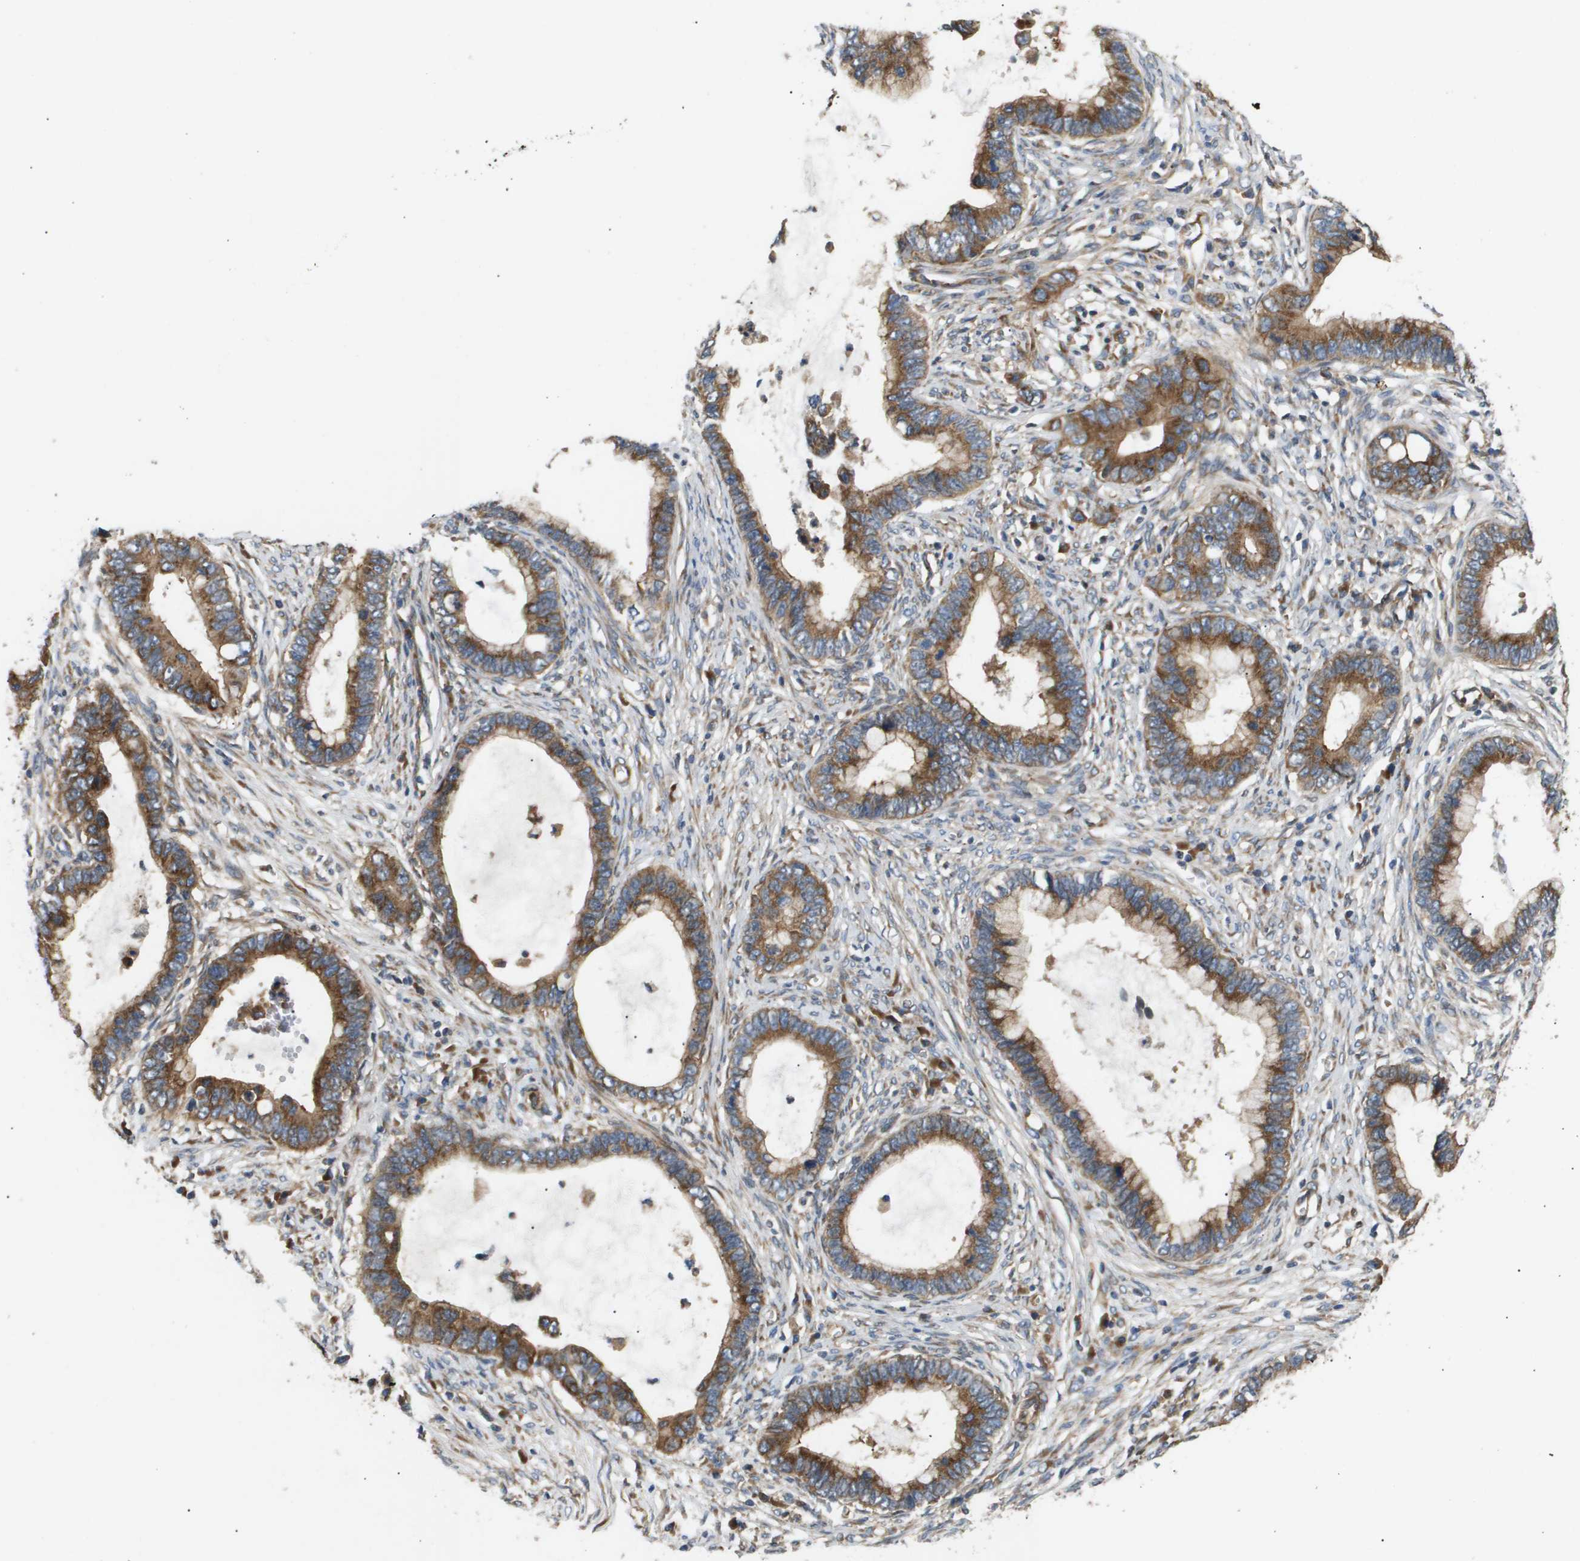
{"staining": {"intensity": "strong", "quantity": ">75%", "location": "cytoplasmic/membranous"}, "tissue": "cervical cancer", "cell_type": "Tumor cells", "image_type": "cancer", "snomed": [{"axis": "morphology", "description": "Adenocarcinoma, NOS"}, {"axis": "topography", "description": "Cervix"}], "caption": "The micrograph reveals staining of cervical adenocarcinoma, revealing strong cytoplasmic/membranous protein expression (brown color) within tumor cells.", "gene": "LYSMD3", "patient": {"sex": "female", "age": 44}}